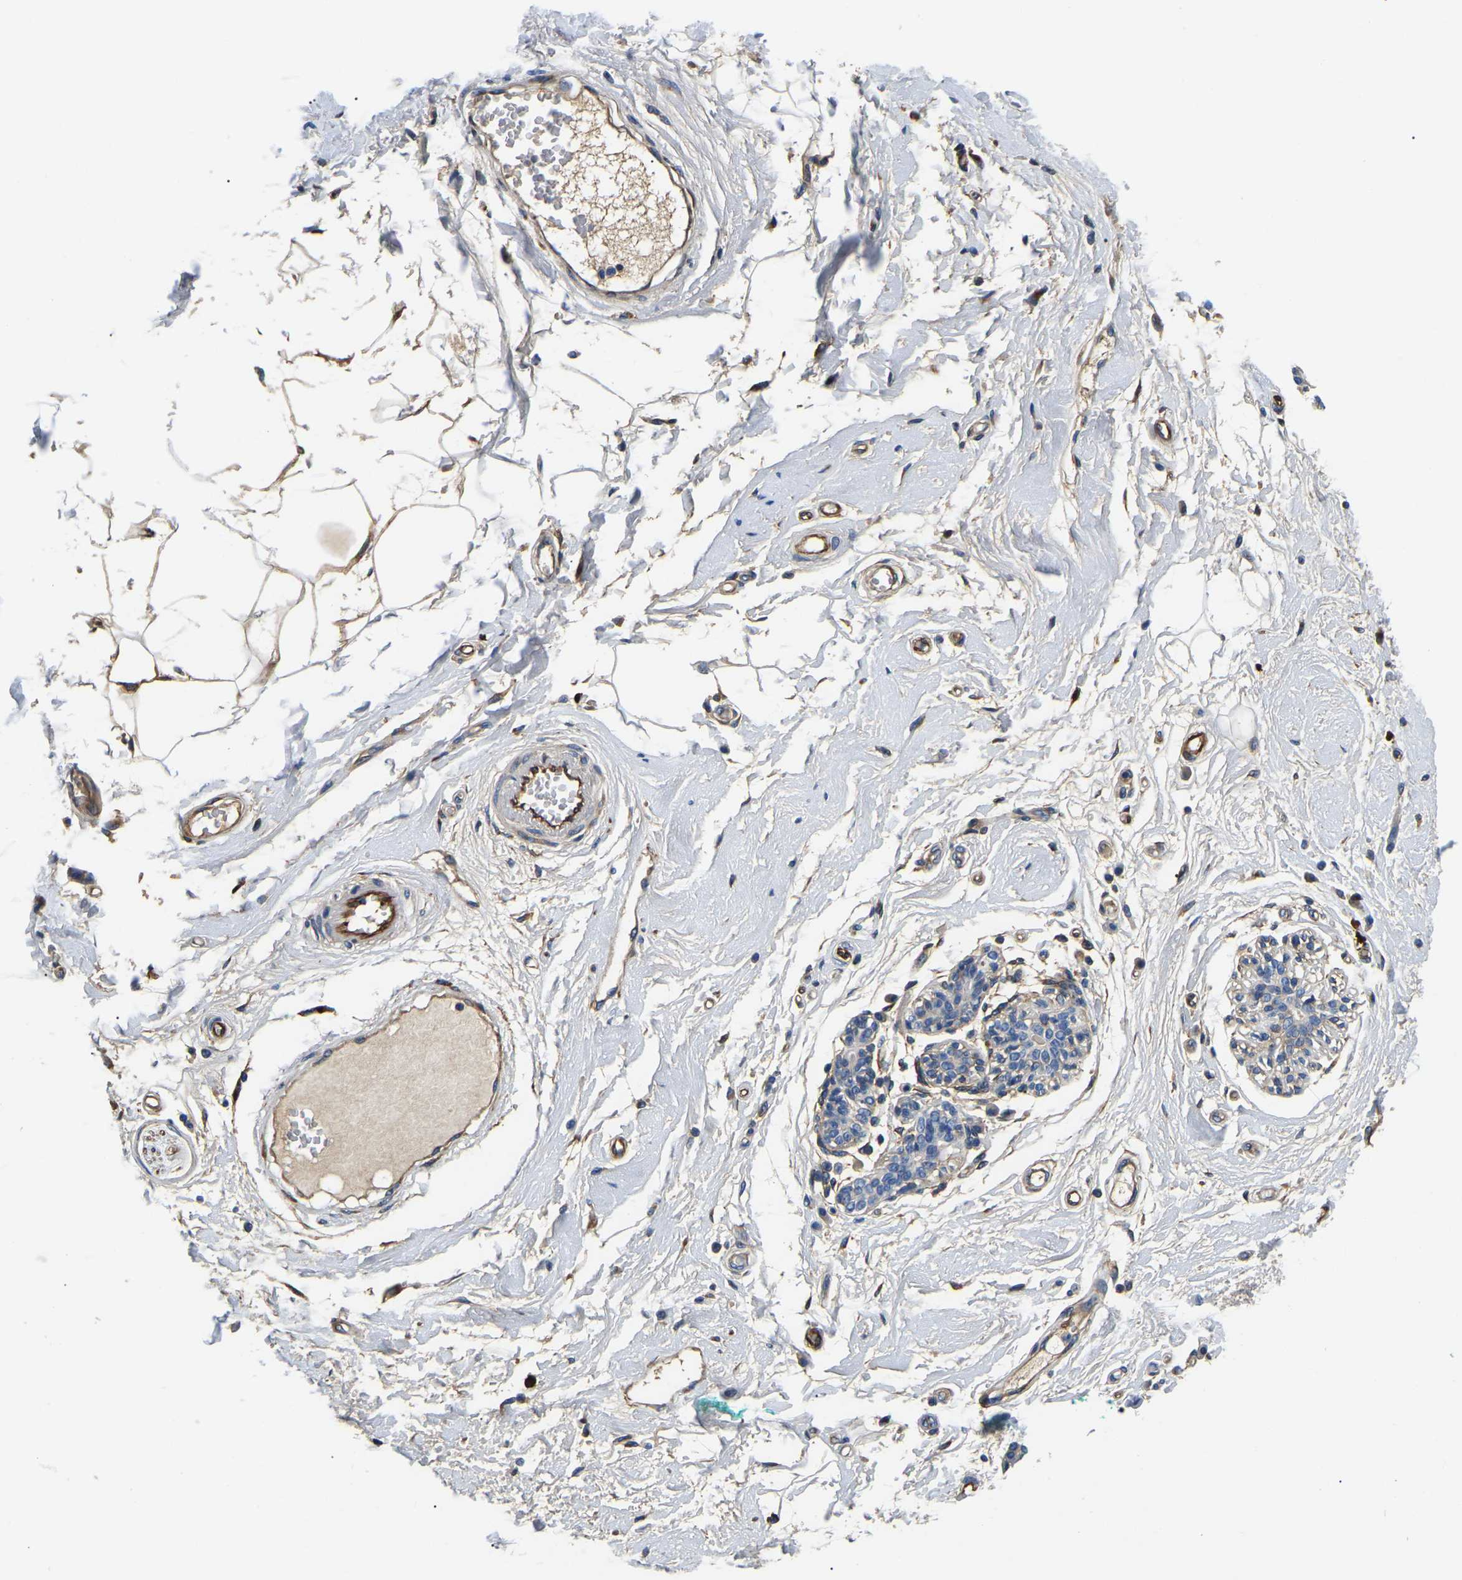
{"staining": {"intensity": "moderate", "quantity": "25%-75%", "location": "cytoplasmic/membranous"}, "tissue": "breast", "cell_type": "Adipocytes", "image_type": "normal", "snomed": [{"axis": "morphology", "description": "Normal tissue, NOS"}, {"axis": "morphology", "description": "Lobular carcinoma"}, {"axis": "topography", "description": "Breast"}], "caption": "Protein expression by immunohistochemistry (IHC) demonstrates moderate cytoplasmic/membranous expression in about 25%-75% of adipocytes in unremarkable breast. (brown staining indicates protein expression, while blue staining denotes nuclei).", "gene": "DUSP8", "patient": {"sex": "female", "age": 59}}